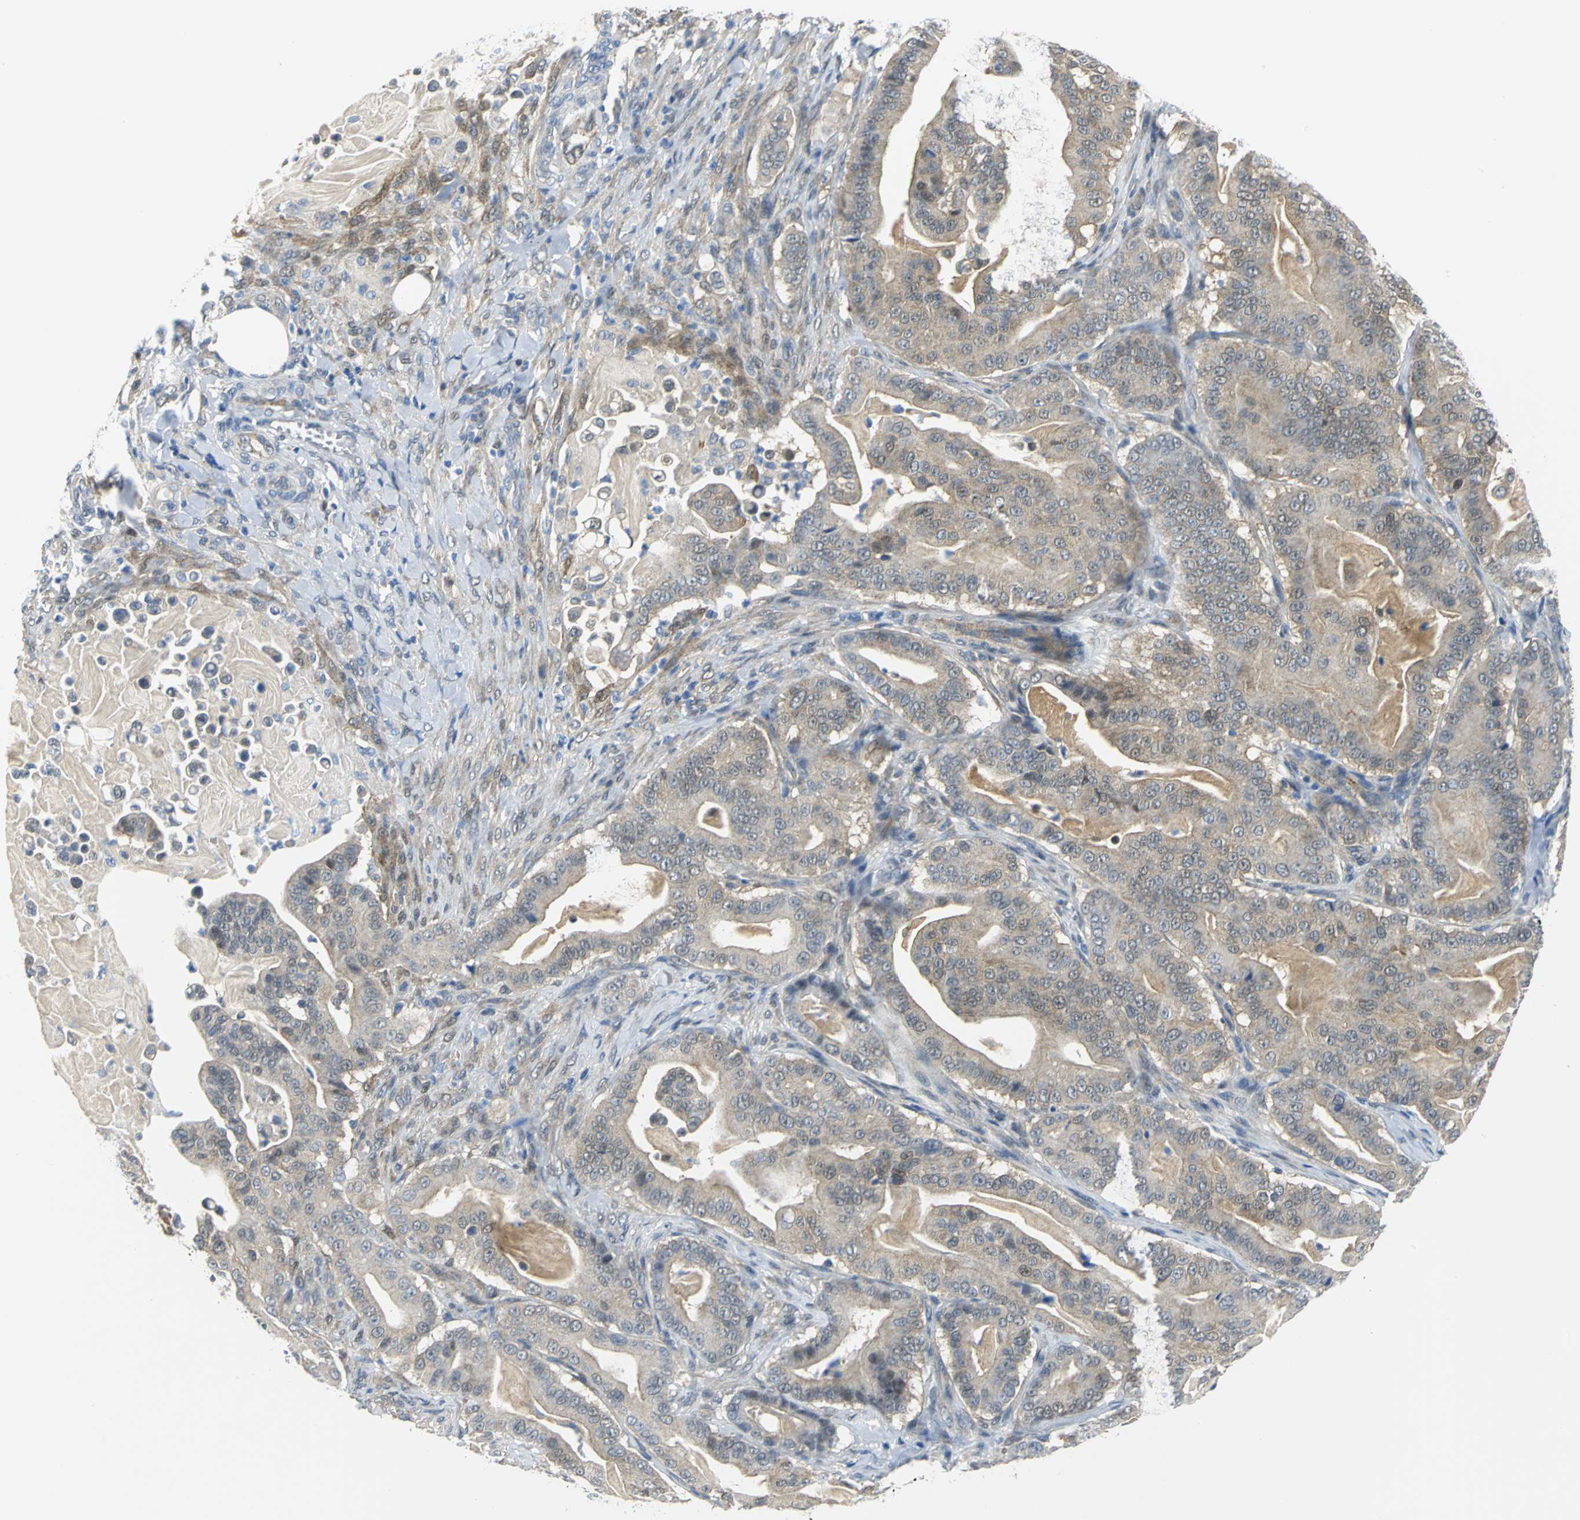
{"staining": {"intensity": "weak", "quantity": "25%-75%", "location": "cytoplasmic/membranous"}, "tissue": "pancreatic cancer", "cell_type": "Tumor cells", "image_type": "cancer", "snomed": [{"axis": "morphology", "description": "Adenocarcinoma, NOS"}, {"axis": "topography", "description": "Pancreas"}], "caption": "Immunohistochemistry (IHC) histopathology image of neoplastic tissue: human adenocarcinoma (pancreatic) stained using immunohistochemistry demonstrates low levels of weak protein expression localized specifically in the cytoplasmic/membranous of tumor cells, appearing as a cytoplasmic/membranous brown color.", "gene": "PGM3", "patient": {"sex": "male", "age": 63}}